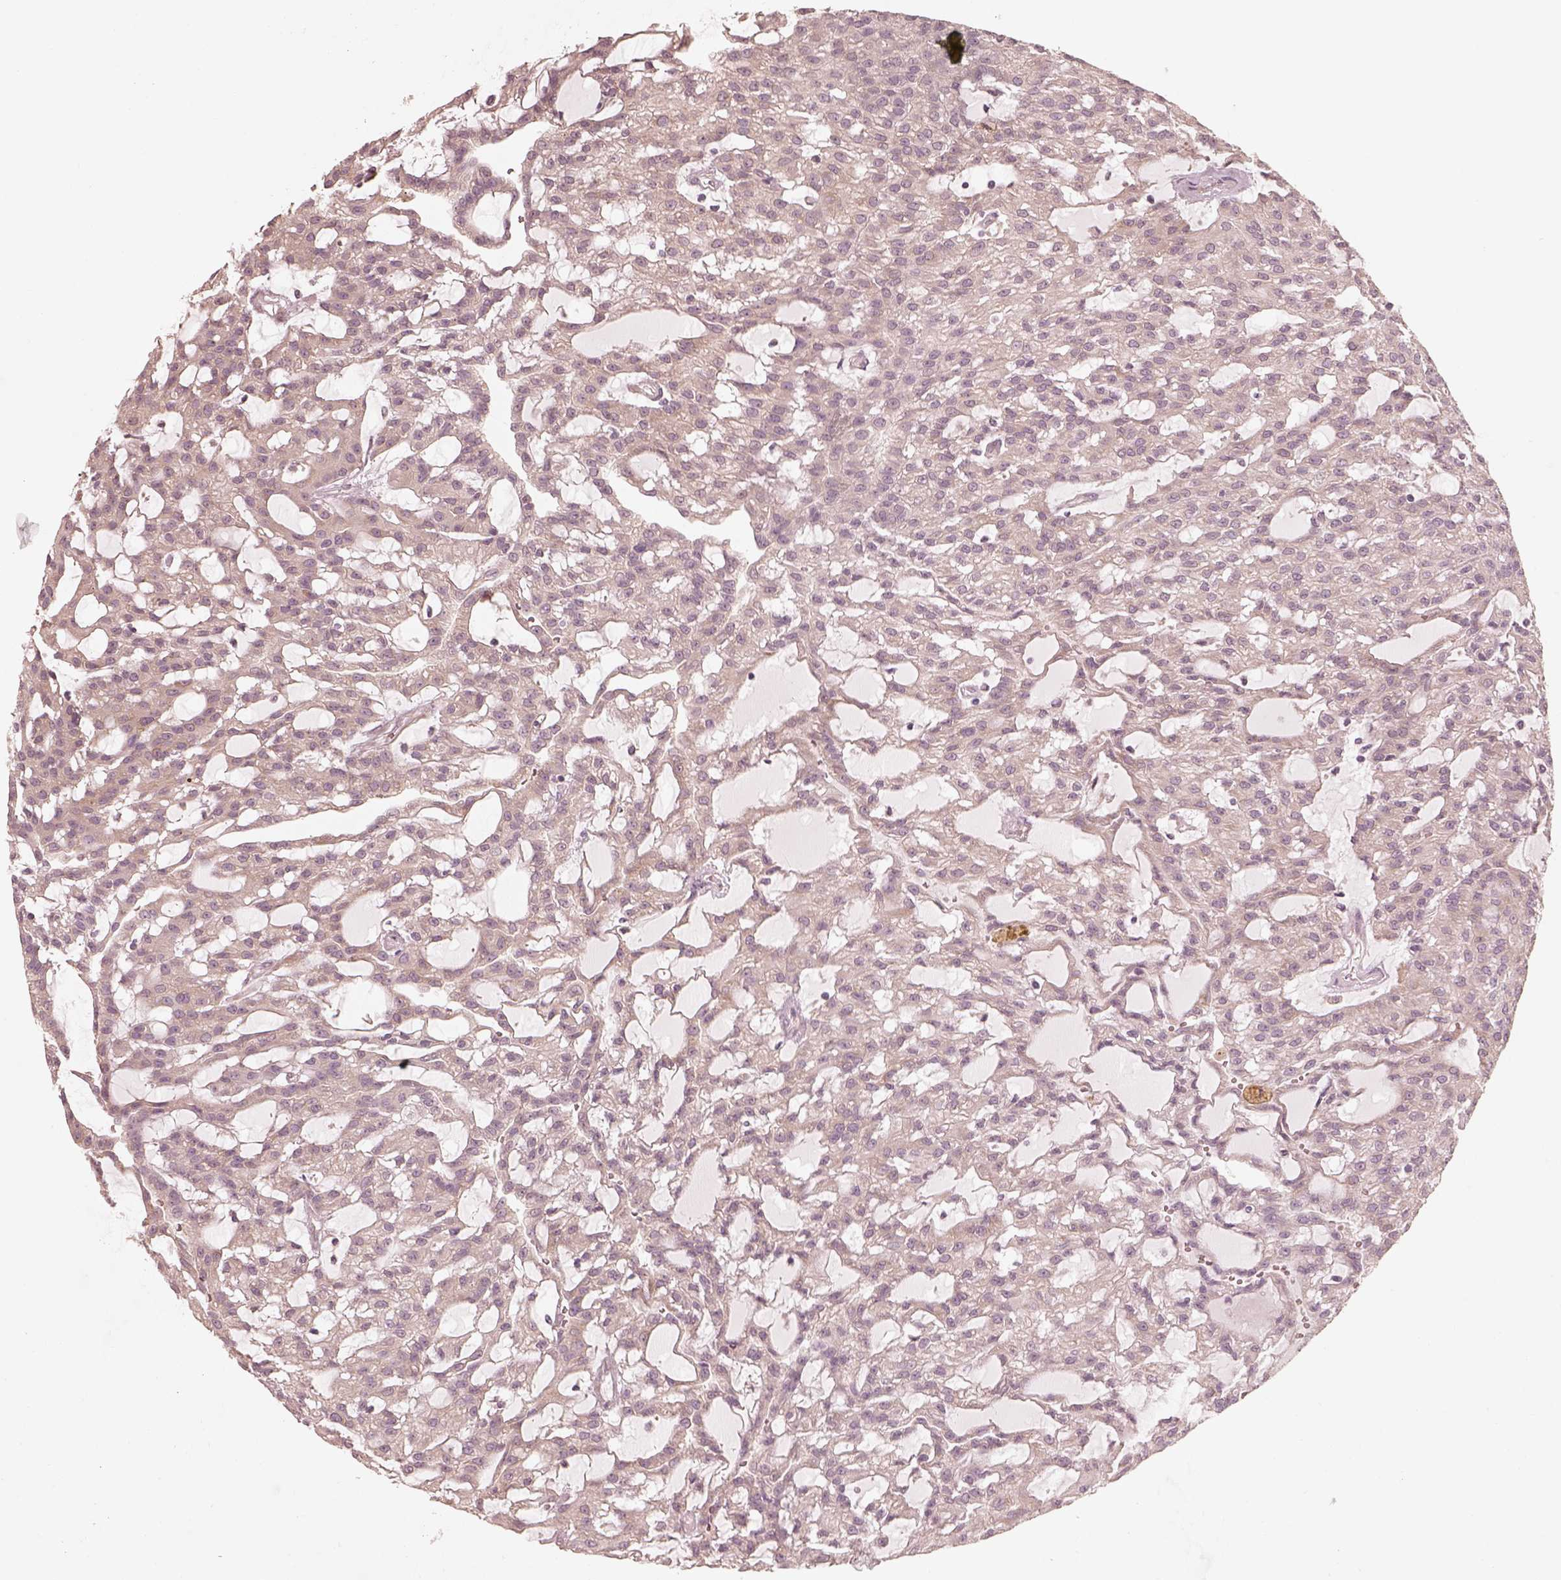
{"staining": {"intensity": "negative", "quantity": "none", "location": "none"}, "tissue": "renal cancer", "cell_type": "Tumor cells", "image_type": "cancer", "snomed": [{"axis": "morphology", "description": "Adenocarcinoma, NOS"}, {"axis": "topography", "description": "Kidney"}], "caption": "Immunohistochemical staining of human renal cancer exhibits no significant positivity in tumor cells.", "gene": "RAB3C", "patient": {"sex": "male", "age": 63}}